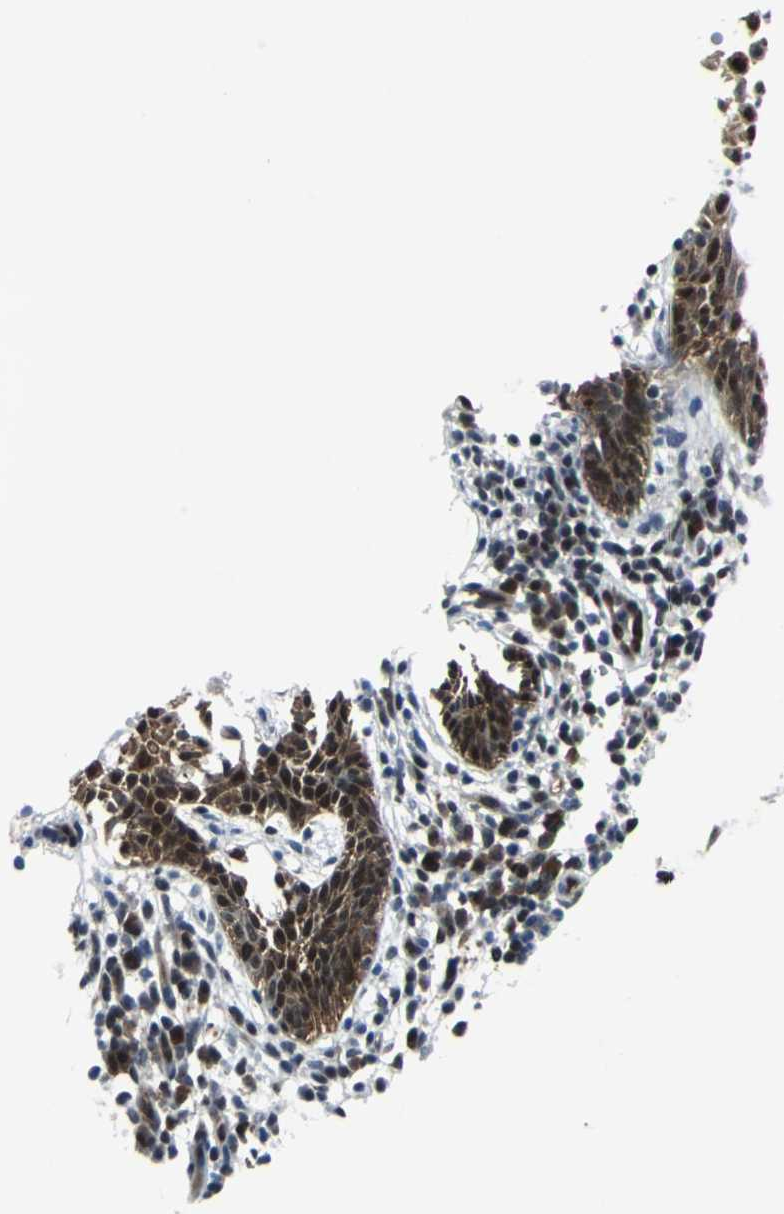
{"staining": {"intensity": "strong", "quantity": ">75%", "location": "cytoplasmic/membranous,nuclear"}, "tissue": "skin cancer", "cell_type": "Tumor cells", "image_type": "cancer", "snomed": [{"axis": "morphology", "description": "Normal tissue, NOS"}, {"axis": "morphology", "description": "Basal cell carcinoma"}, {"axis": "topography", "description": "Skin"}], "caption": "This micrograph reveals immunohistochemistry staining of skin cancer, with high strong cytoplasmic/membranous and nuclear positivity in about >75% of tumor cells.", "gene": "POLR3K", "patient": {"sex": "female", "age": 69}}